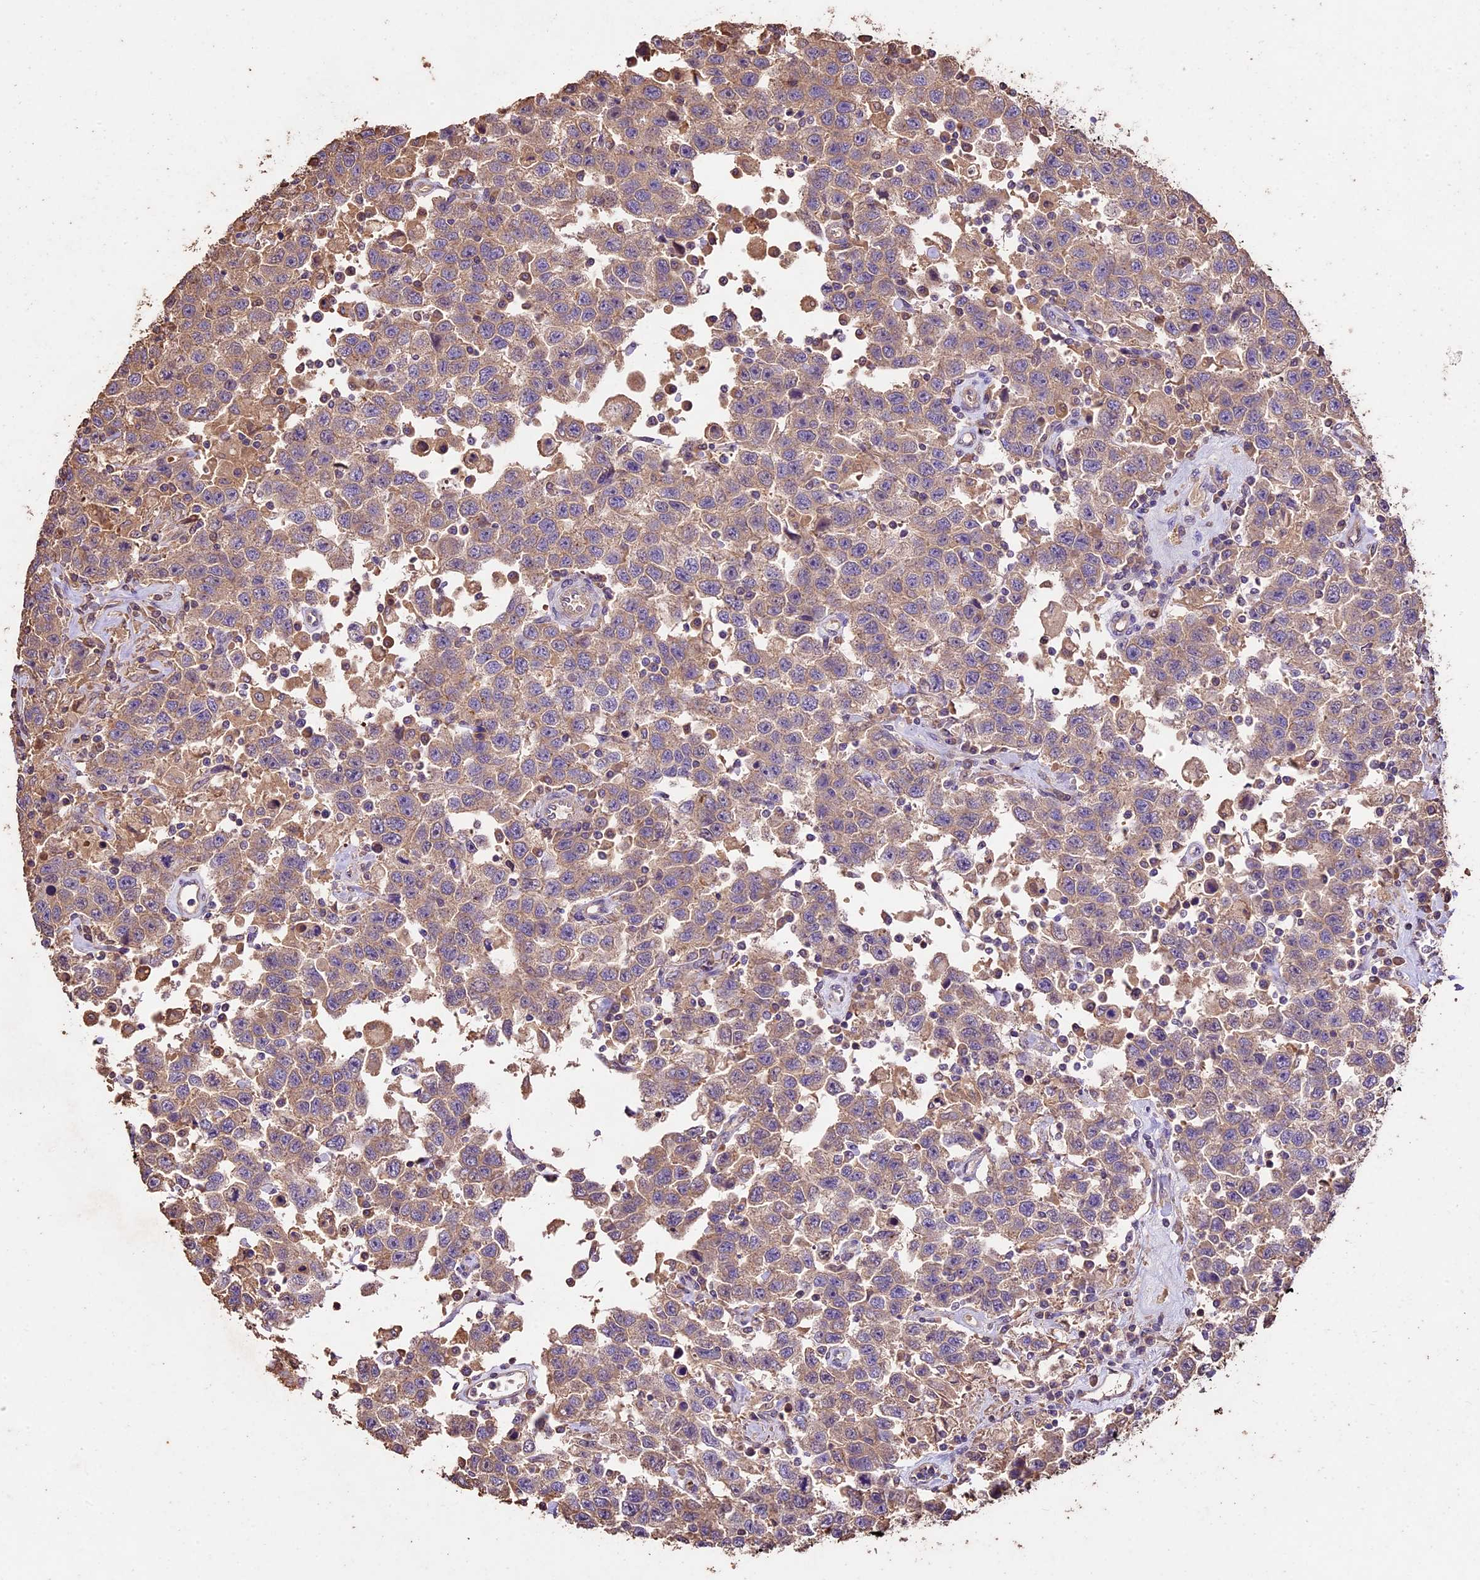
{"staining": {"intensity": "weak", "quantity": "25%-75%", "location": "cytoplasmic/membranous"}, "tissue": "testis cancer", "cell_type": "Tumor cells", "image_type": "cancer", "snomed": [{"axis": "morphology", "description": "Seminoma, NOS"}, {"axis": "topography", "description": "Testis"}], "caption": "Protein expression by immunohistochemistry (IHC) displays weak cytoplasmic/membranous positivity in about 25%-75% of tumor cells in testis cancer. The staining was performed using DAB, with brown indicating positive protein expression. Nuclei are stained blue with hematoxylin.", "gene": "CRLF1", "patient": {"sex": "male", "age": 41}}